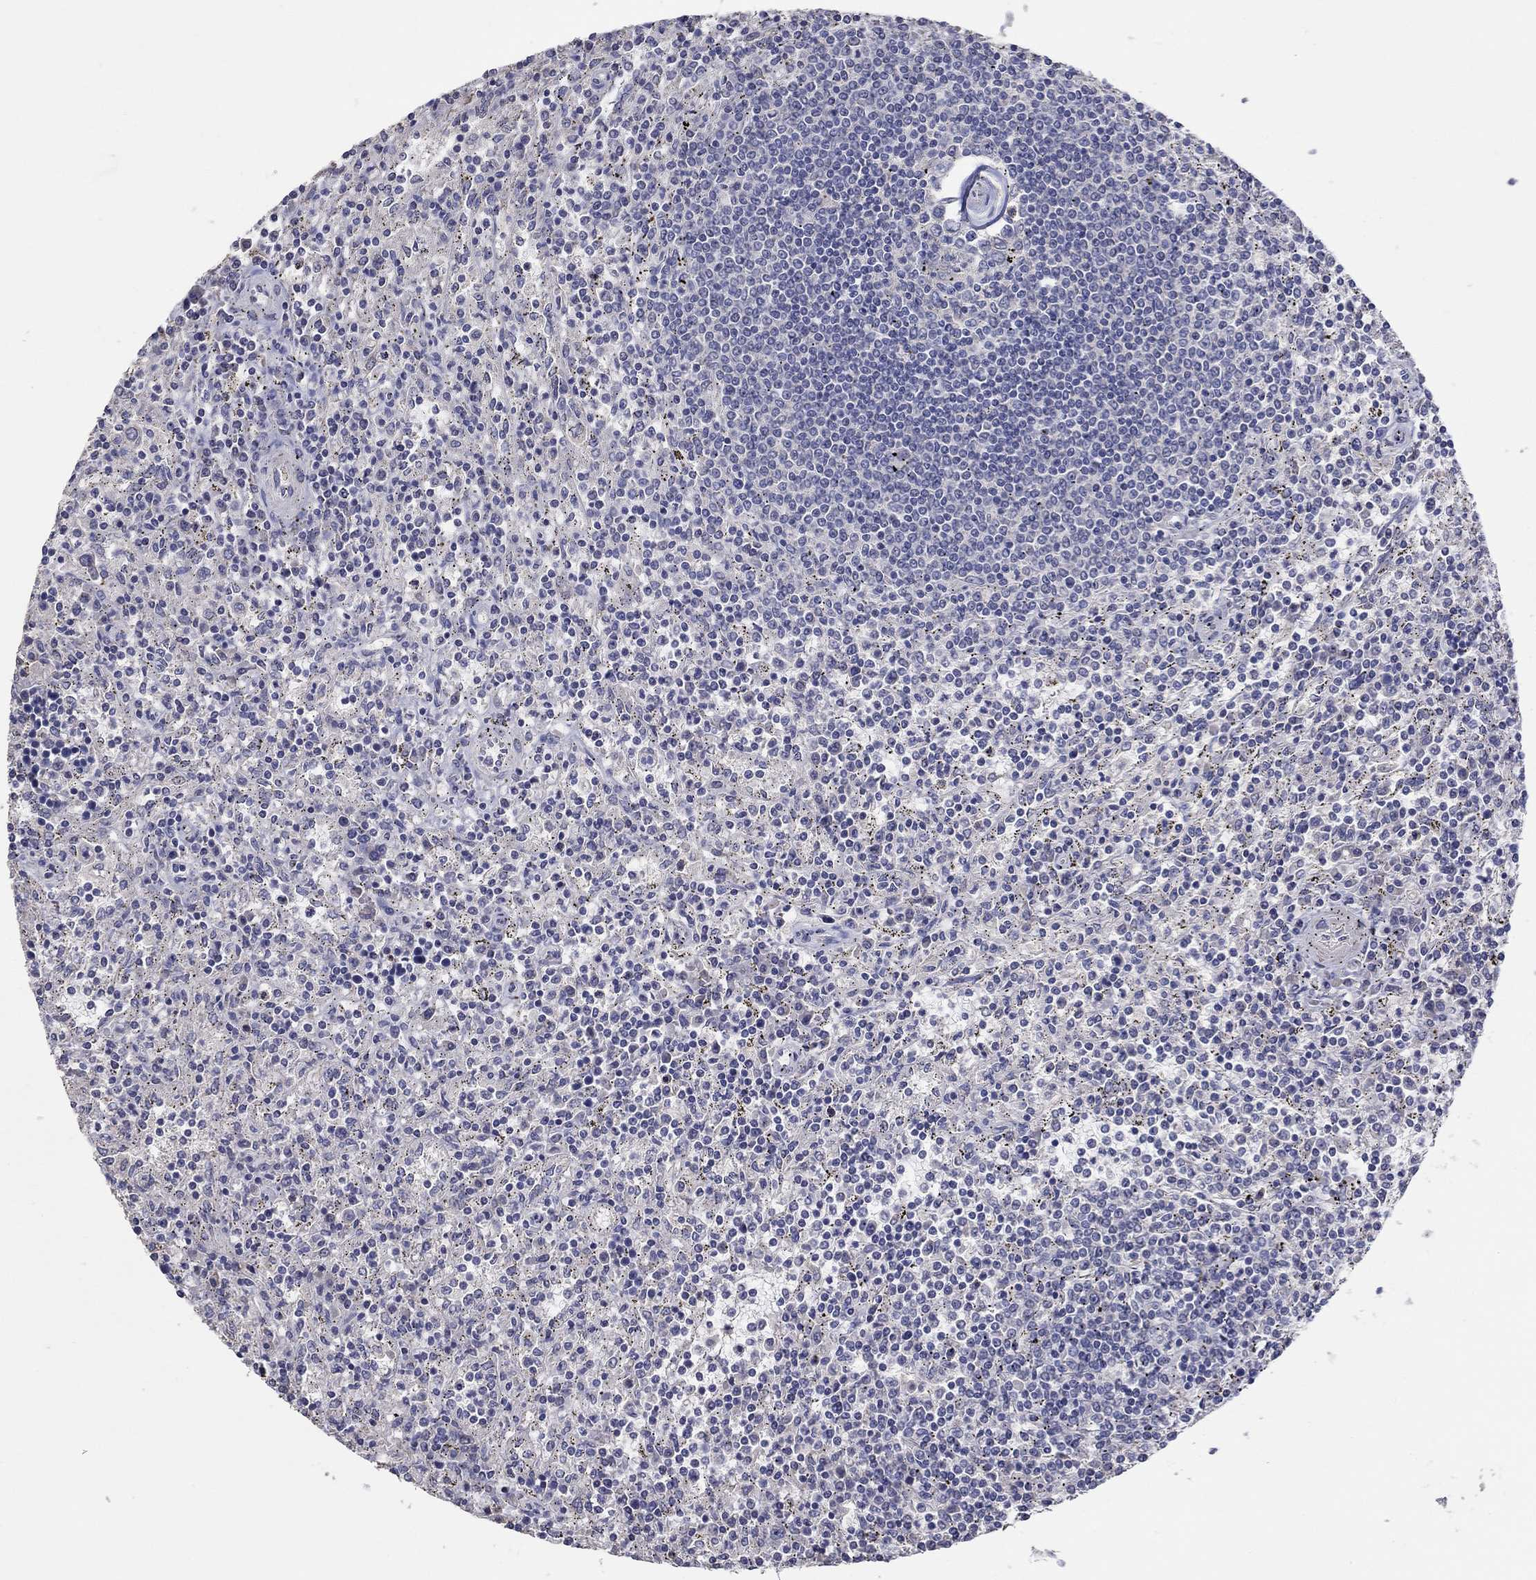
{"staining": {"intensity": "negative", "quantity": "none", "location": "none"}, "tissue": "lymphoma", "cell_type": "Tumor cells", "image_type": "cancer", "snomed": [{"axis": "morphology", "description": "Malignant lymphoma, non-Hodgkin's type, Low grade"}, {"axis": "topography", "description": "Spleen"}], "caption": "Protein analysis of malignant lymphoma, non-Hodgkin's type (low-grade) exhibits no significant expression in tumor cells.", "gene": "DOCK3", "patient": {"sex": "male", "age": 62}}